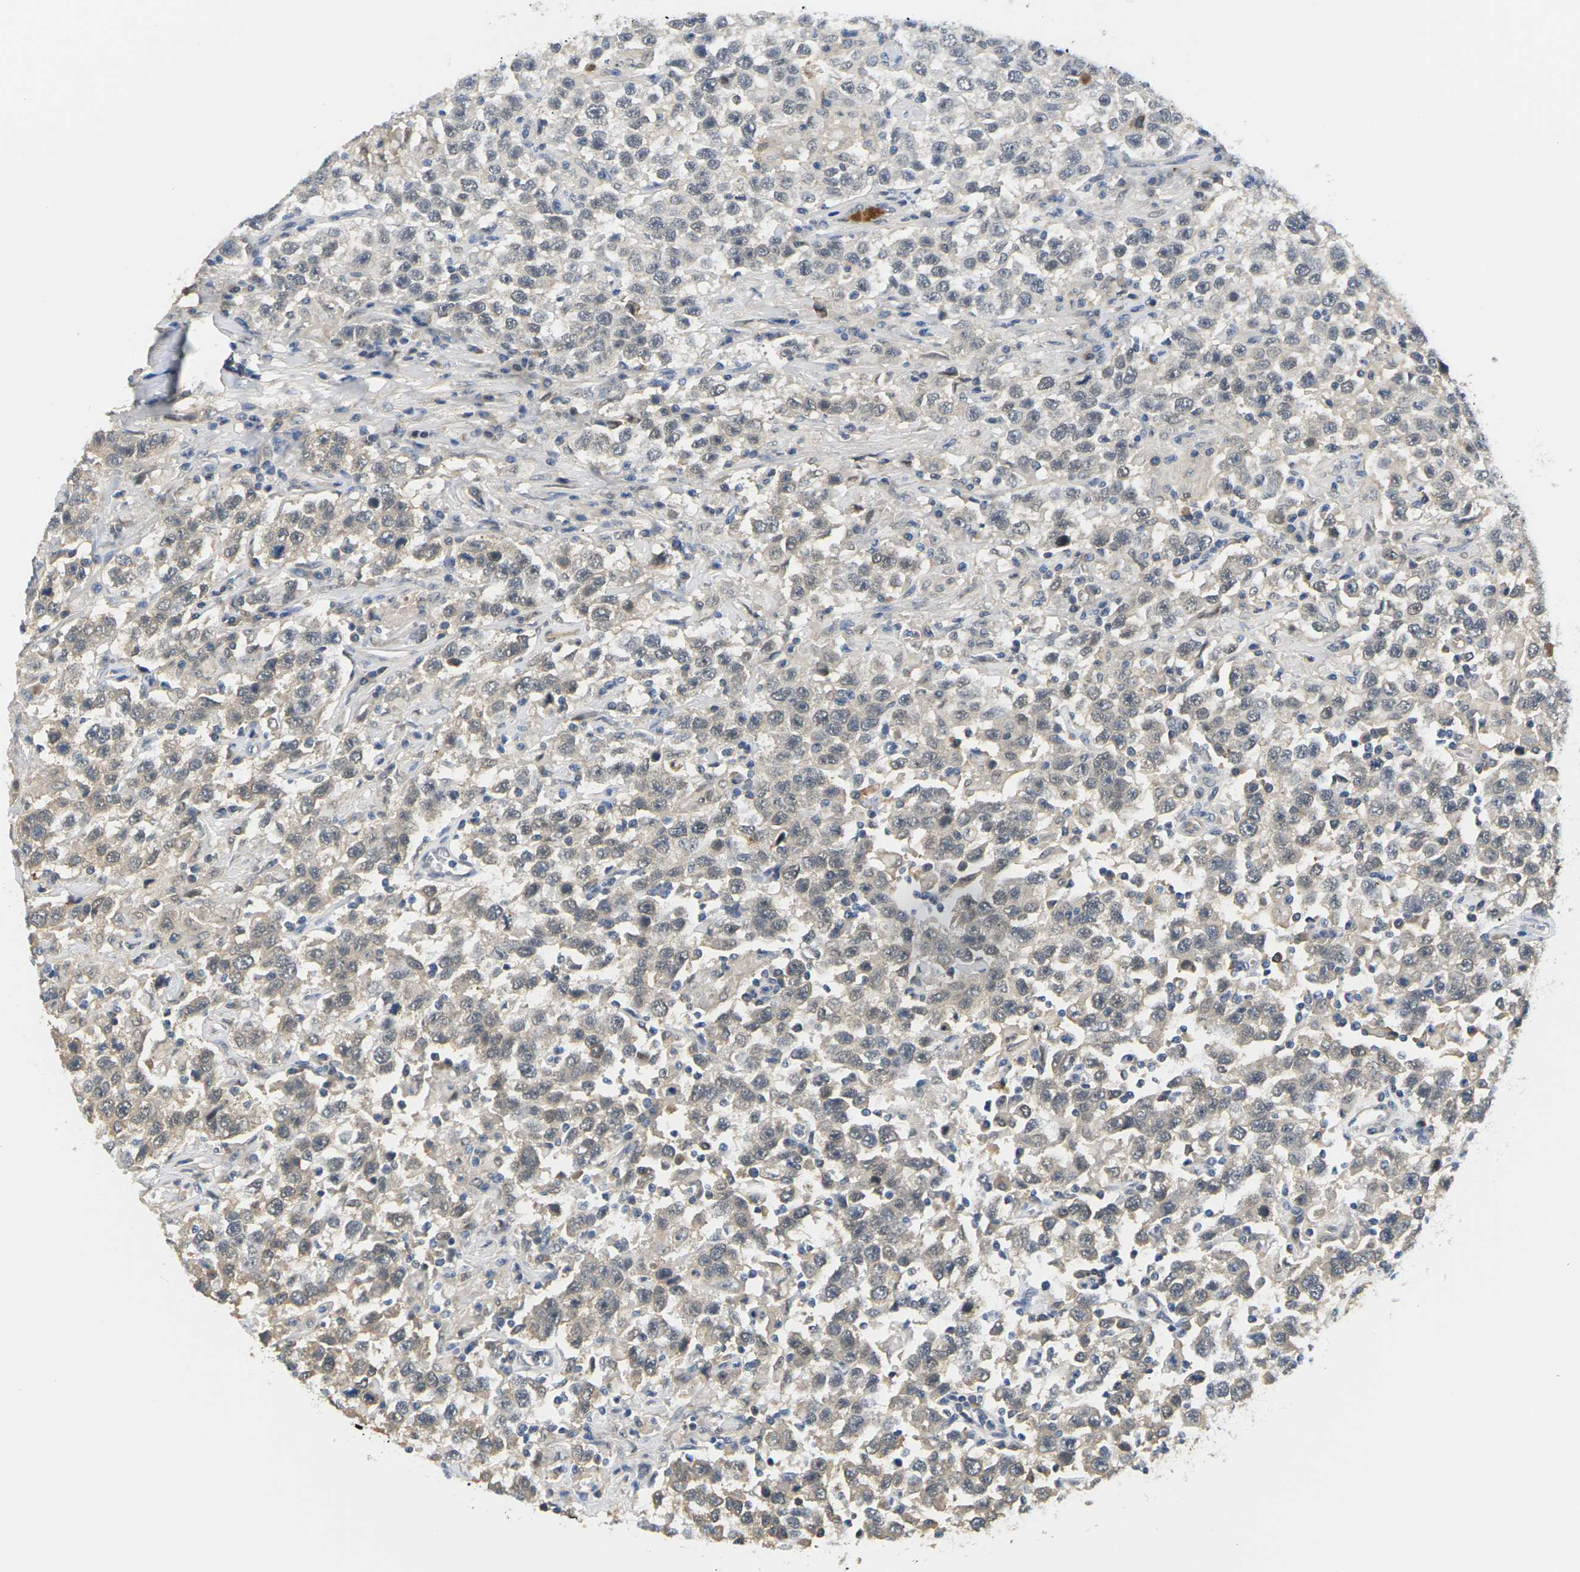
{"staining": {"intensity": "weak", "quantity": "25%-75%", "location": "cytoplasmic/membranous,nuclear"}, "tissue": "testis cancer", "cell_type": "Tumor cells", "image_type": "cancer", "snomed": [{"axis": "morphology", "description": "Seminoma, NOS"}, {"axis": "topography", "description": "Testis"}], "caption": "A micrograph of testis cancer (seminoma) stained for a protein demonstrates weak cytoplasmic/membranous and nuclear brown staining in tumor cells.", "gene": "PKP2", "patient": {"sex": "male", "age": 41}}